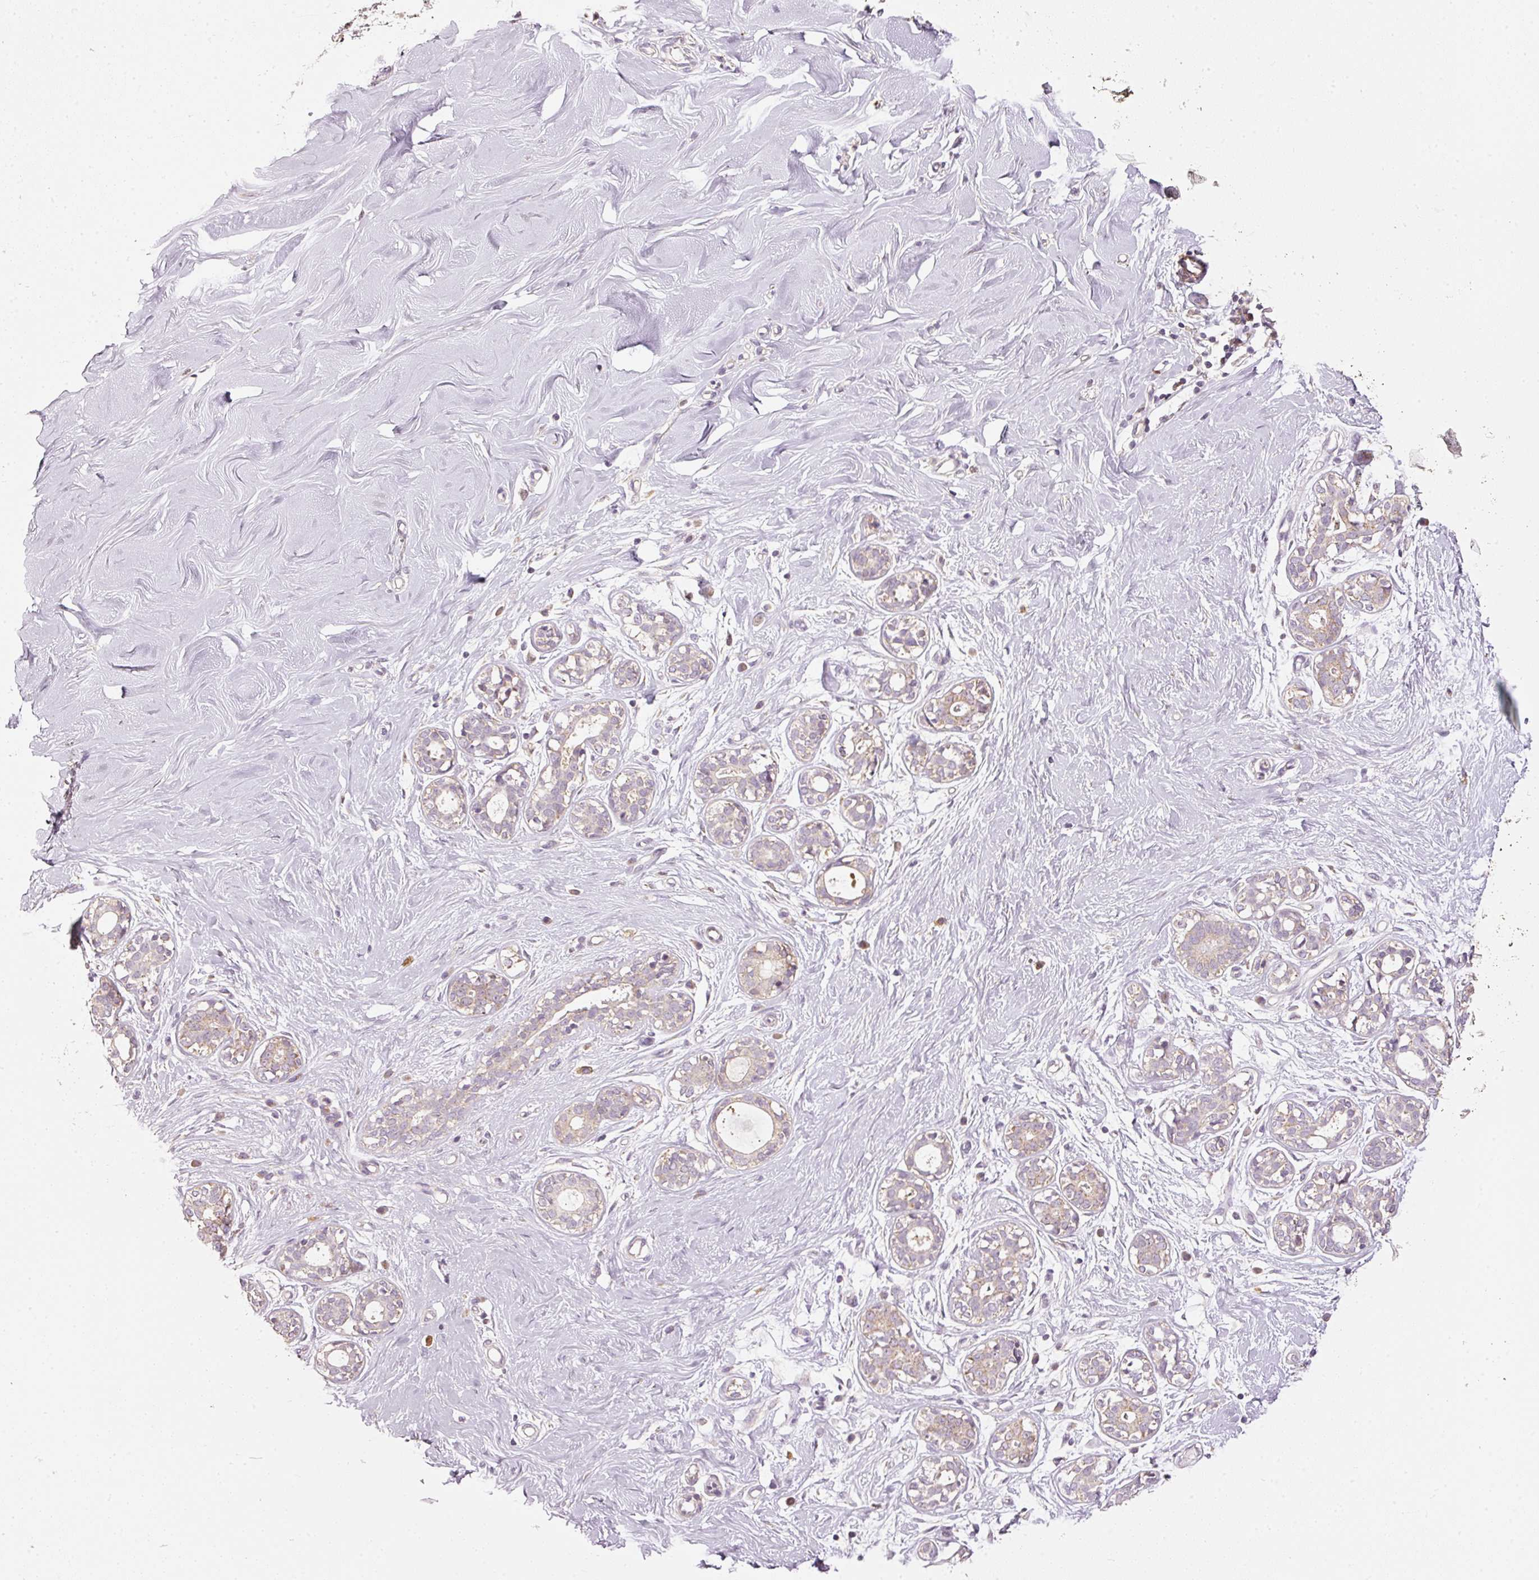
{"staining": {"intensity": "negative", "quantity": "none", "location": "none"}, "tissue": "breast", "cell_type": "Adipocytes", "image_type": "normal", "snomed": [{"axis": "morphology", "description": "Normal tissue, NOS"}, {"axis": "topography", "description": "Breast"}], "caption": "This photomicrograph is of normal breast stained with immunohistochemistry (IHC) to label a protein in brown with the nuclei are counter-stained blue. There is no expression in adipocytes.", "gene": "MTHFD1L", "patient": {"sex": "female", "age": 27}}